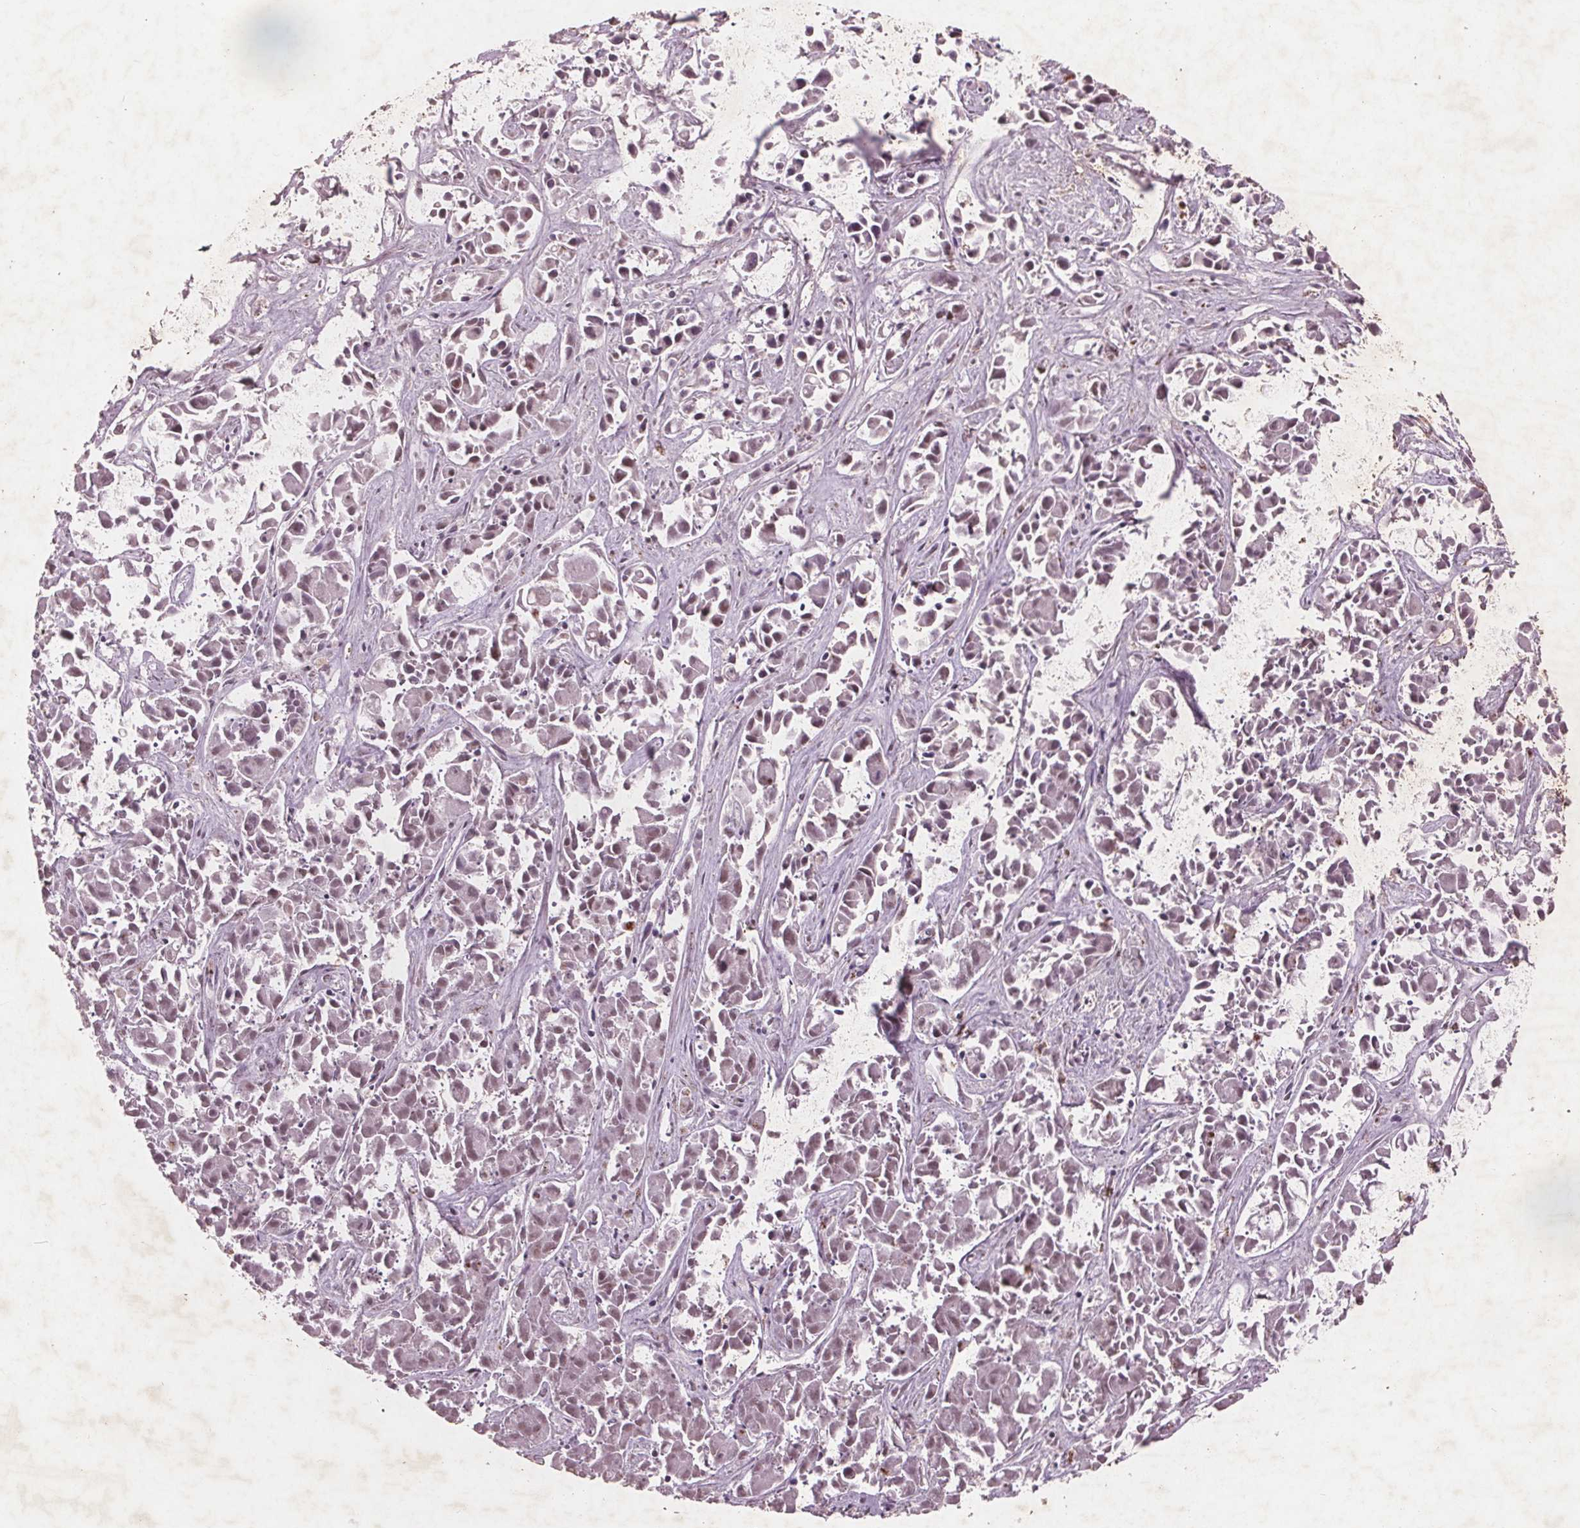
{"staining": {"intensity": "moderate", "quantity": ">75%", "location": "nuclear"}, "tissue": "liver cancer", "cell_type": "Tumor cells", "image_type": "cancer", "snomed": [{"axis": "morphology", "description": "Cholangiocarcinoma"}, {"axis": "topography", "description": "Liver"}], "caption": "Moderate nuclear positivity for a protein is identified in approximately >75% of tumor cells of liver cholangiocarcinoma using immunohistochemistry (IHC).", "gene": "RPS6KA2", "patient": {"sex": "female", "age": 81}}